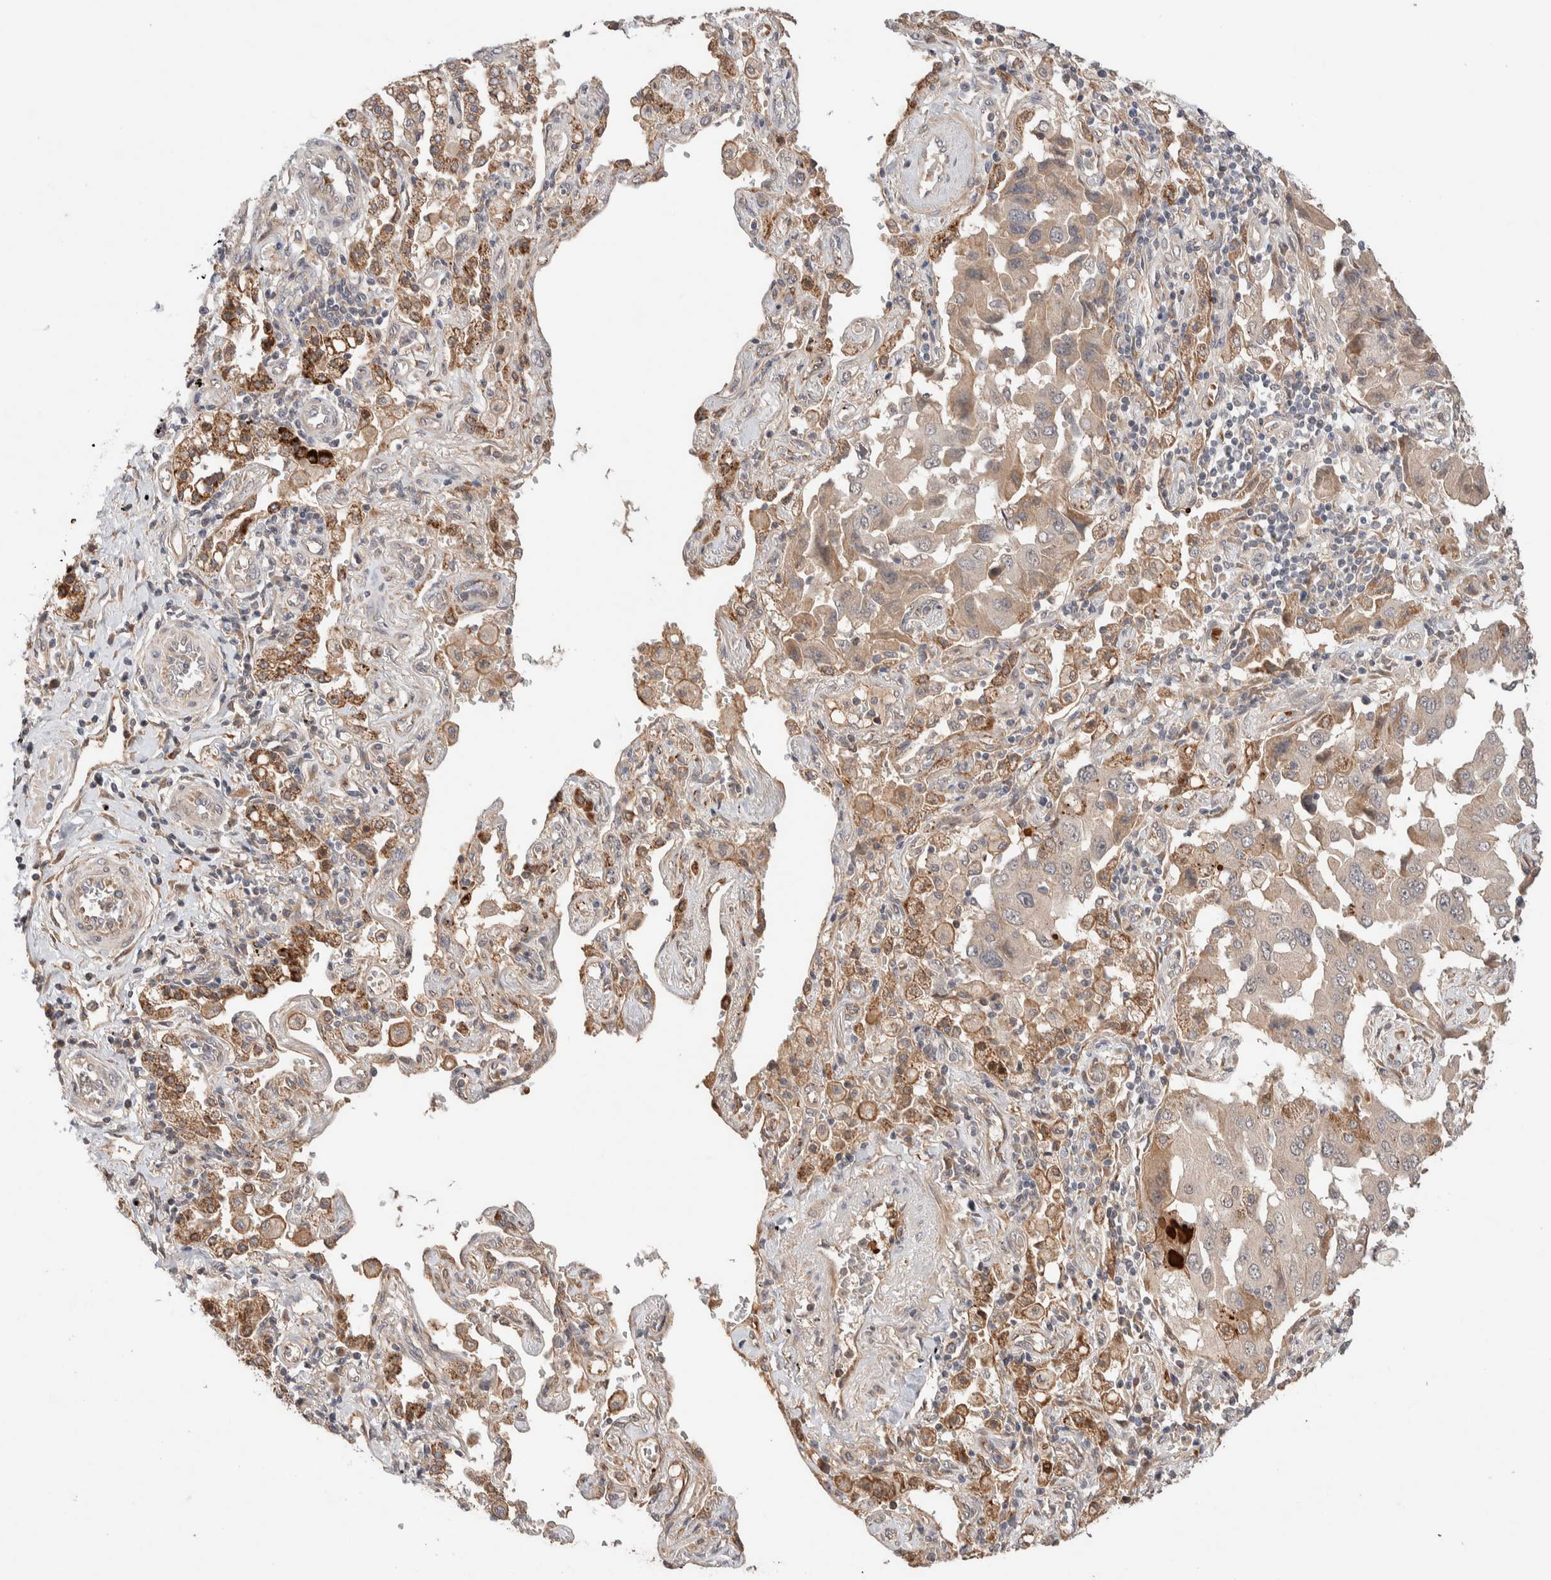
{"staining": {"intensity": "weak", "quantity": "25%-75%", "location": "cytoplasmic/membranous"}, "tissue": "lung cancer", "cell_type": "Tumor cells", "image_type": "cancer", "snomed": [{"axis": "morphology", "description": "Adenocarcinoma, NOS"}, {"axis": "topography", "description": "Lung"}], "caption": "Adenocarcinoma (lung) stained with immunohistochemistry displays weak cytoplasmic/membranous expression in approximately 25%-75% of tumor cells.", "gene": "CASK", "patient": {"sex": "female", "age": 65}}